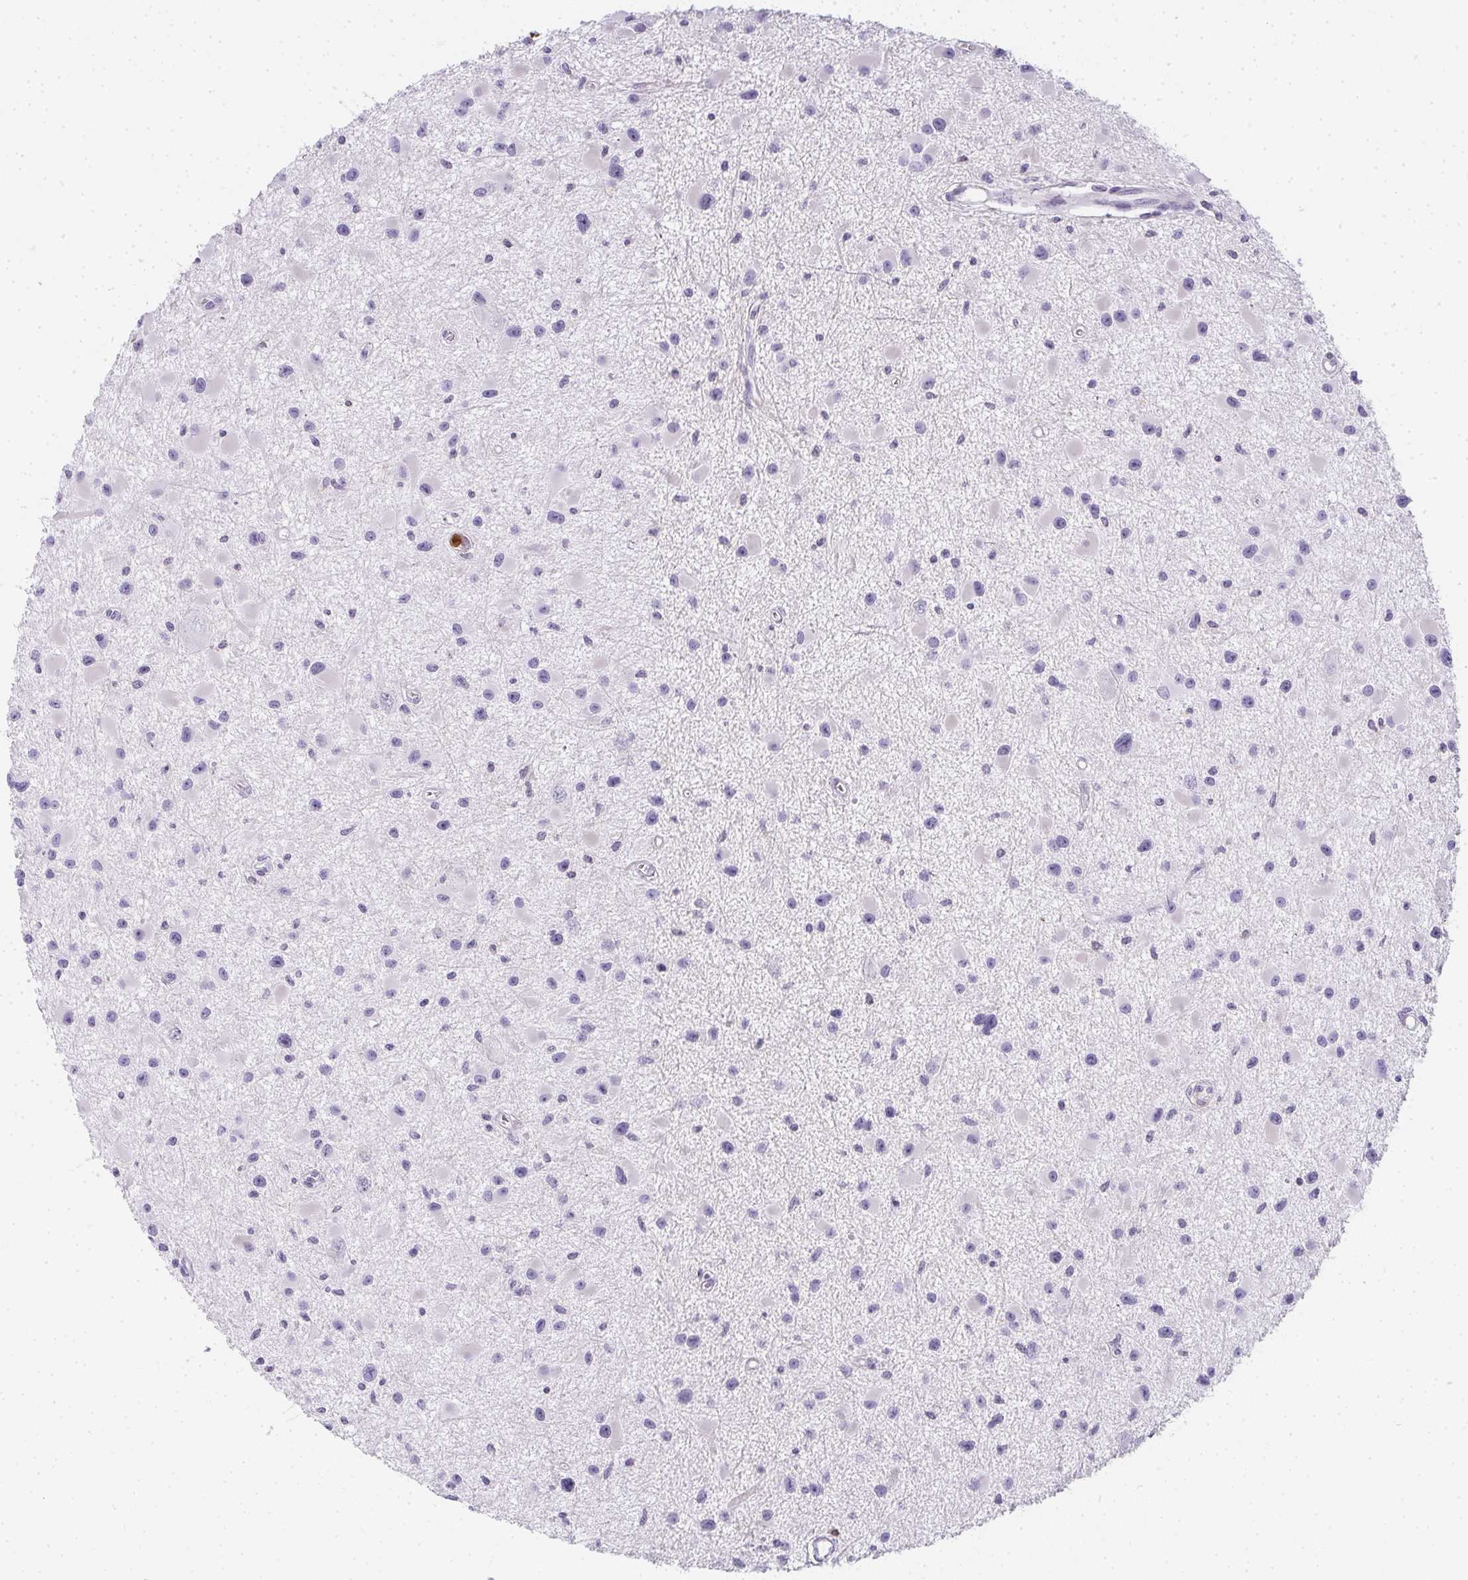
{"staining": {"intensity": "negative", "quantity": "none", "location": "none"}, "tissue": "glioma", "cell_type": "Tumor cells", "image_type": "cancer", "snomed": [{"axis": "morphology", "description": "Glioma, malignant, High grade"}, {"axis": "topography", "description": "Brain"}], "caption": "This photomicrograph is of malignant high-grade glioma stained with immunohistochemistry to label a protein in brown with the nuclei are counter-stained blue. There is no expression in tumor cells.", "gene": "HK3", "patient": {"sex": "male", "age": 54}}